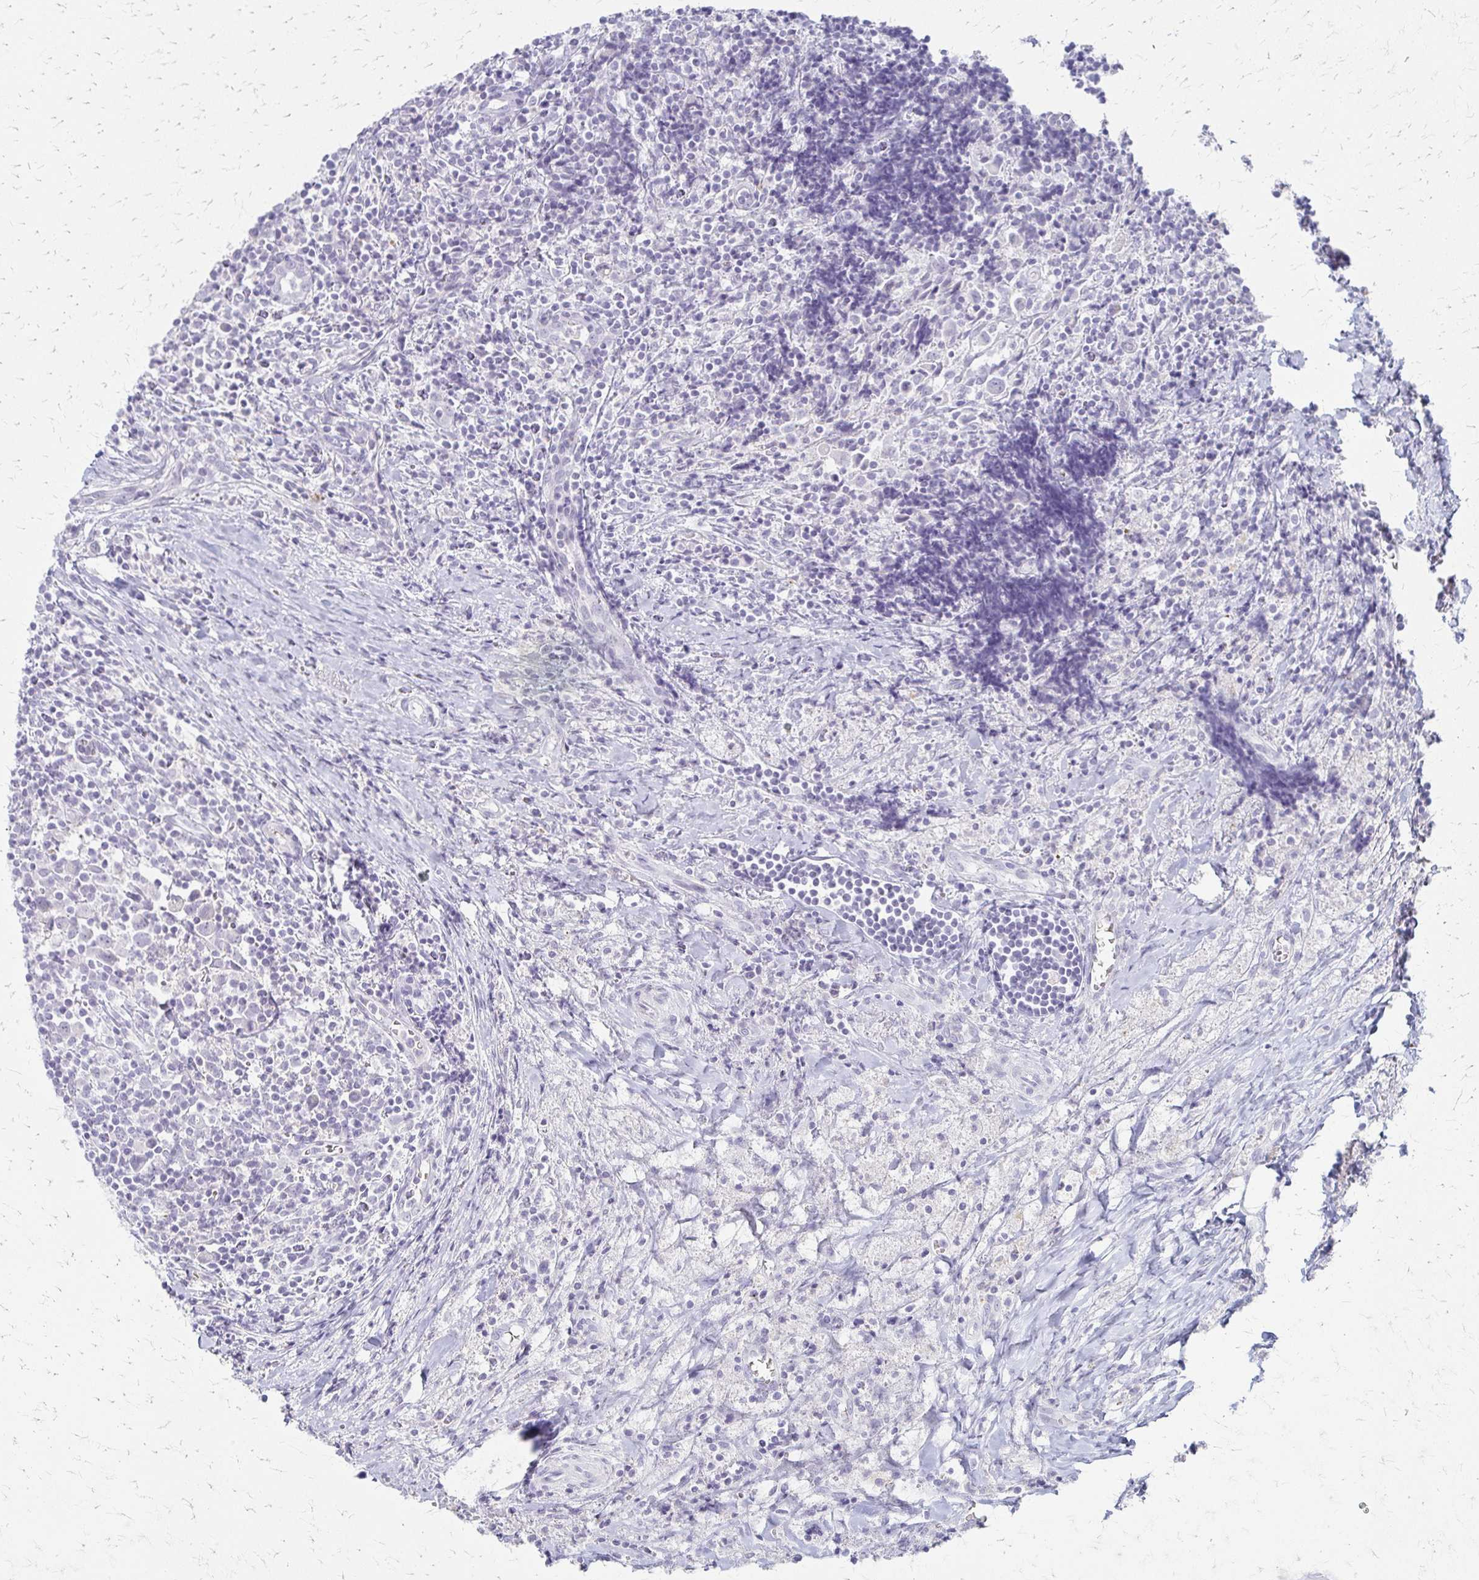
{"staining": {"intensity": "negative", "quantity": "none", "location": "none"}, "tissue": "lymphoma", "cell_type": "Tumor cells", "image_type": "cancer", "snomed": [{"axis": "morphology", "description": "Hodgkin's disease, NOS"}, {"axis": "topography", "description": "Thymus, NOS"}], "caption": "The immunohistochemistry photomicrograph has no significant positivity in tumor cells of Hodgkin's disease tissue. Nuclei are stained in blue.", "gene": "ACP5", "patient": {"sex": "female", "age": 17}}